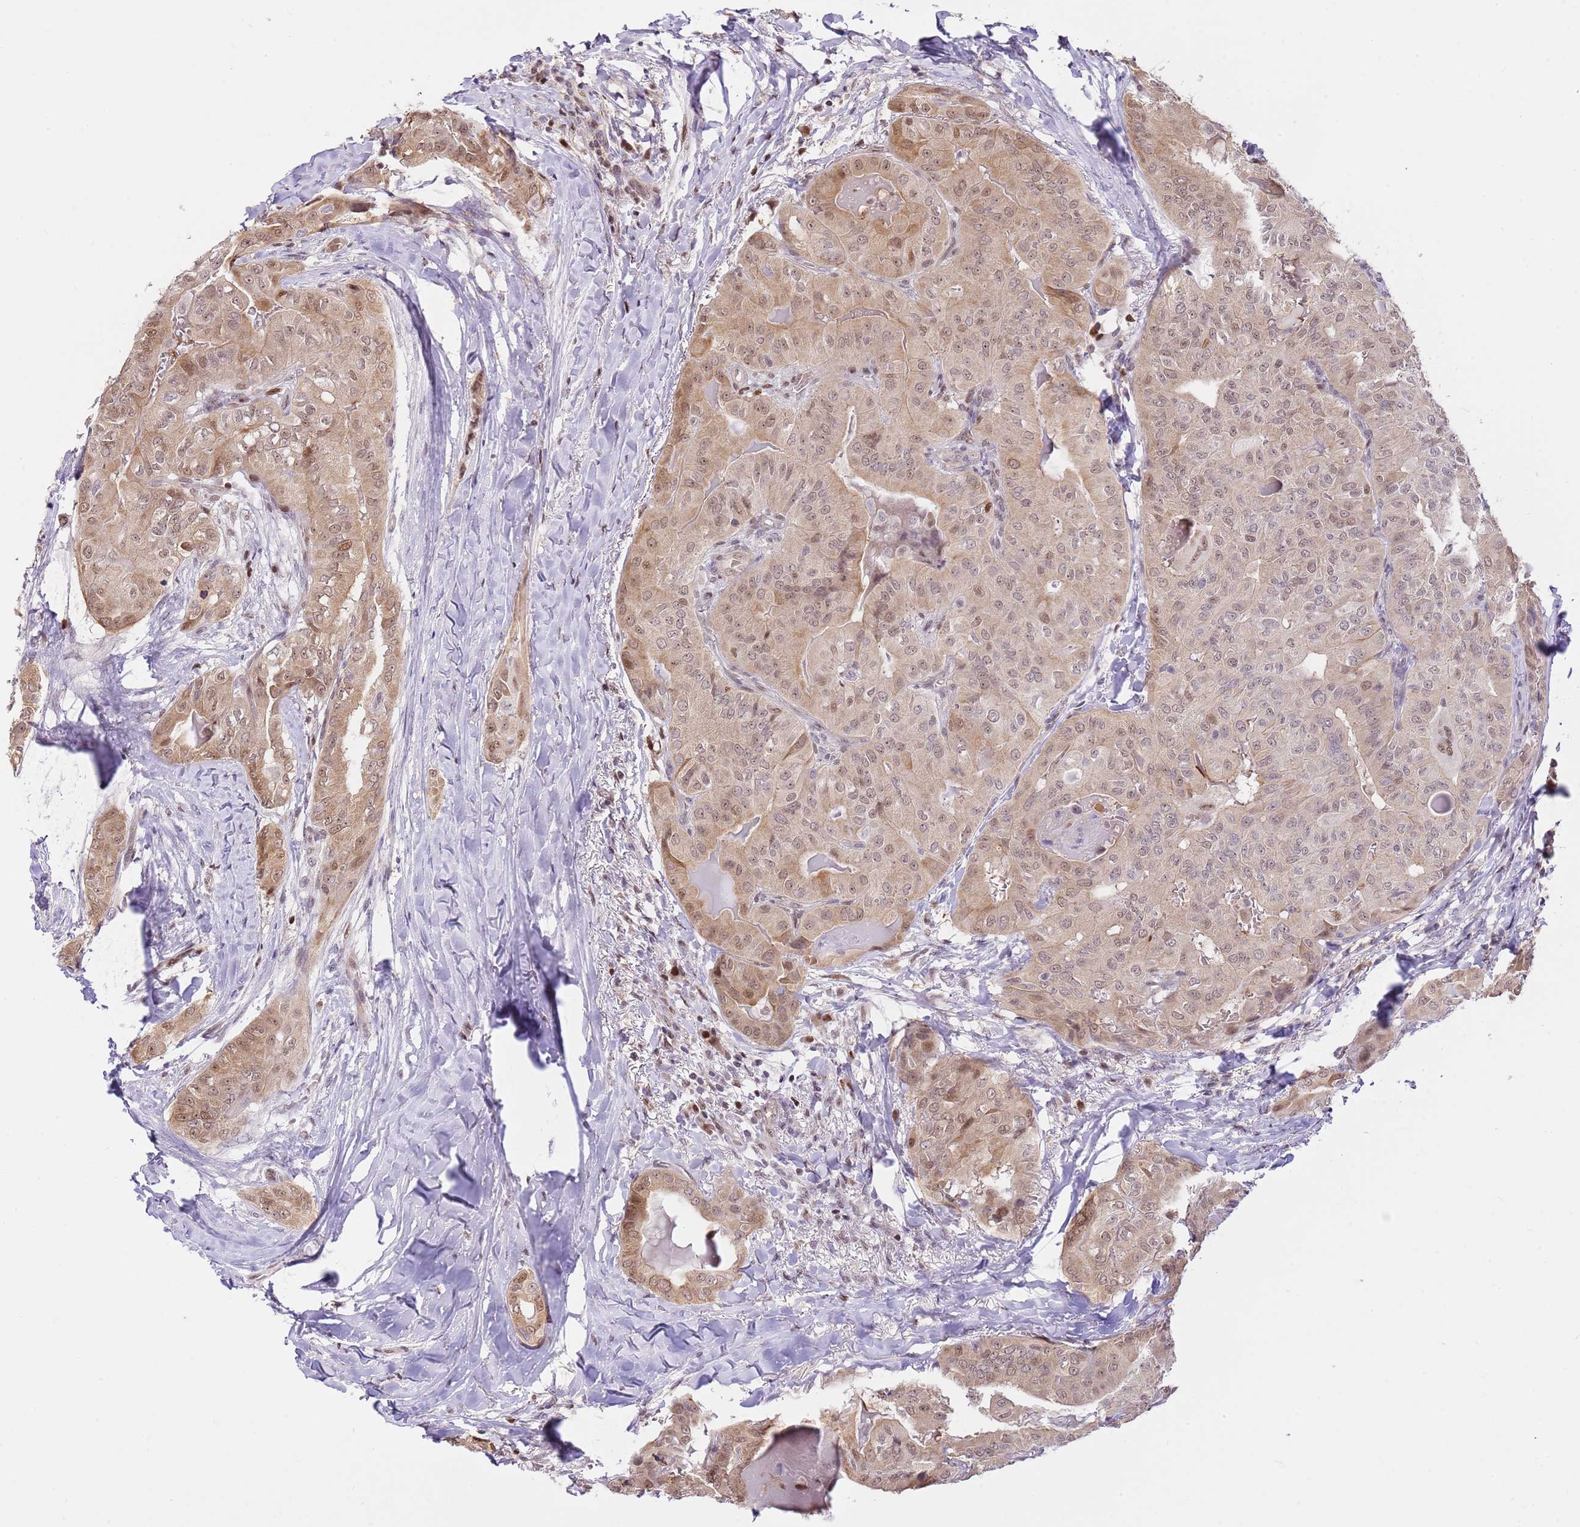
{"staining": {"intensity": "moderate", "quantity": ">75%", "location": "cytoplasmic/membranous,nuclear"}, "tissue": "thyroid cancer", "cell_type": "Tumor cells", "image_type": "cancer", "snomed": [{"axis": "morphology", "description": "Papillary adenocarcinoma, NOS"}, {"axis": "topography", "description": "Thyroid gland"}], "caption": "An IHC image of neoplastic tissue is shown. Protein staining in brown highlights moderate cytoplasmic/membranous and nuclear positivity in thyroid cancer (papillary adenocarcinoma) within tumor cells.", "gene": "RFK", "patient": {"sex": "female", "age": 68}}